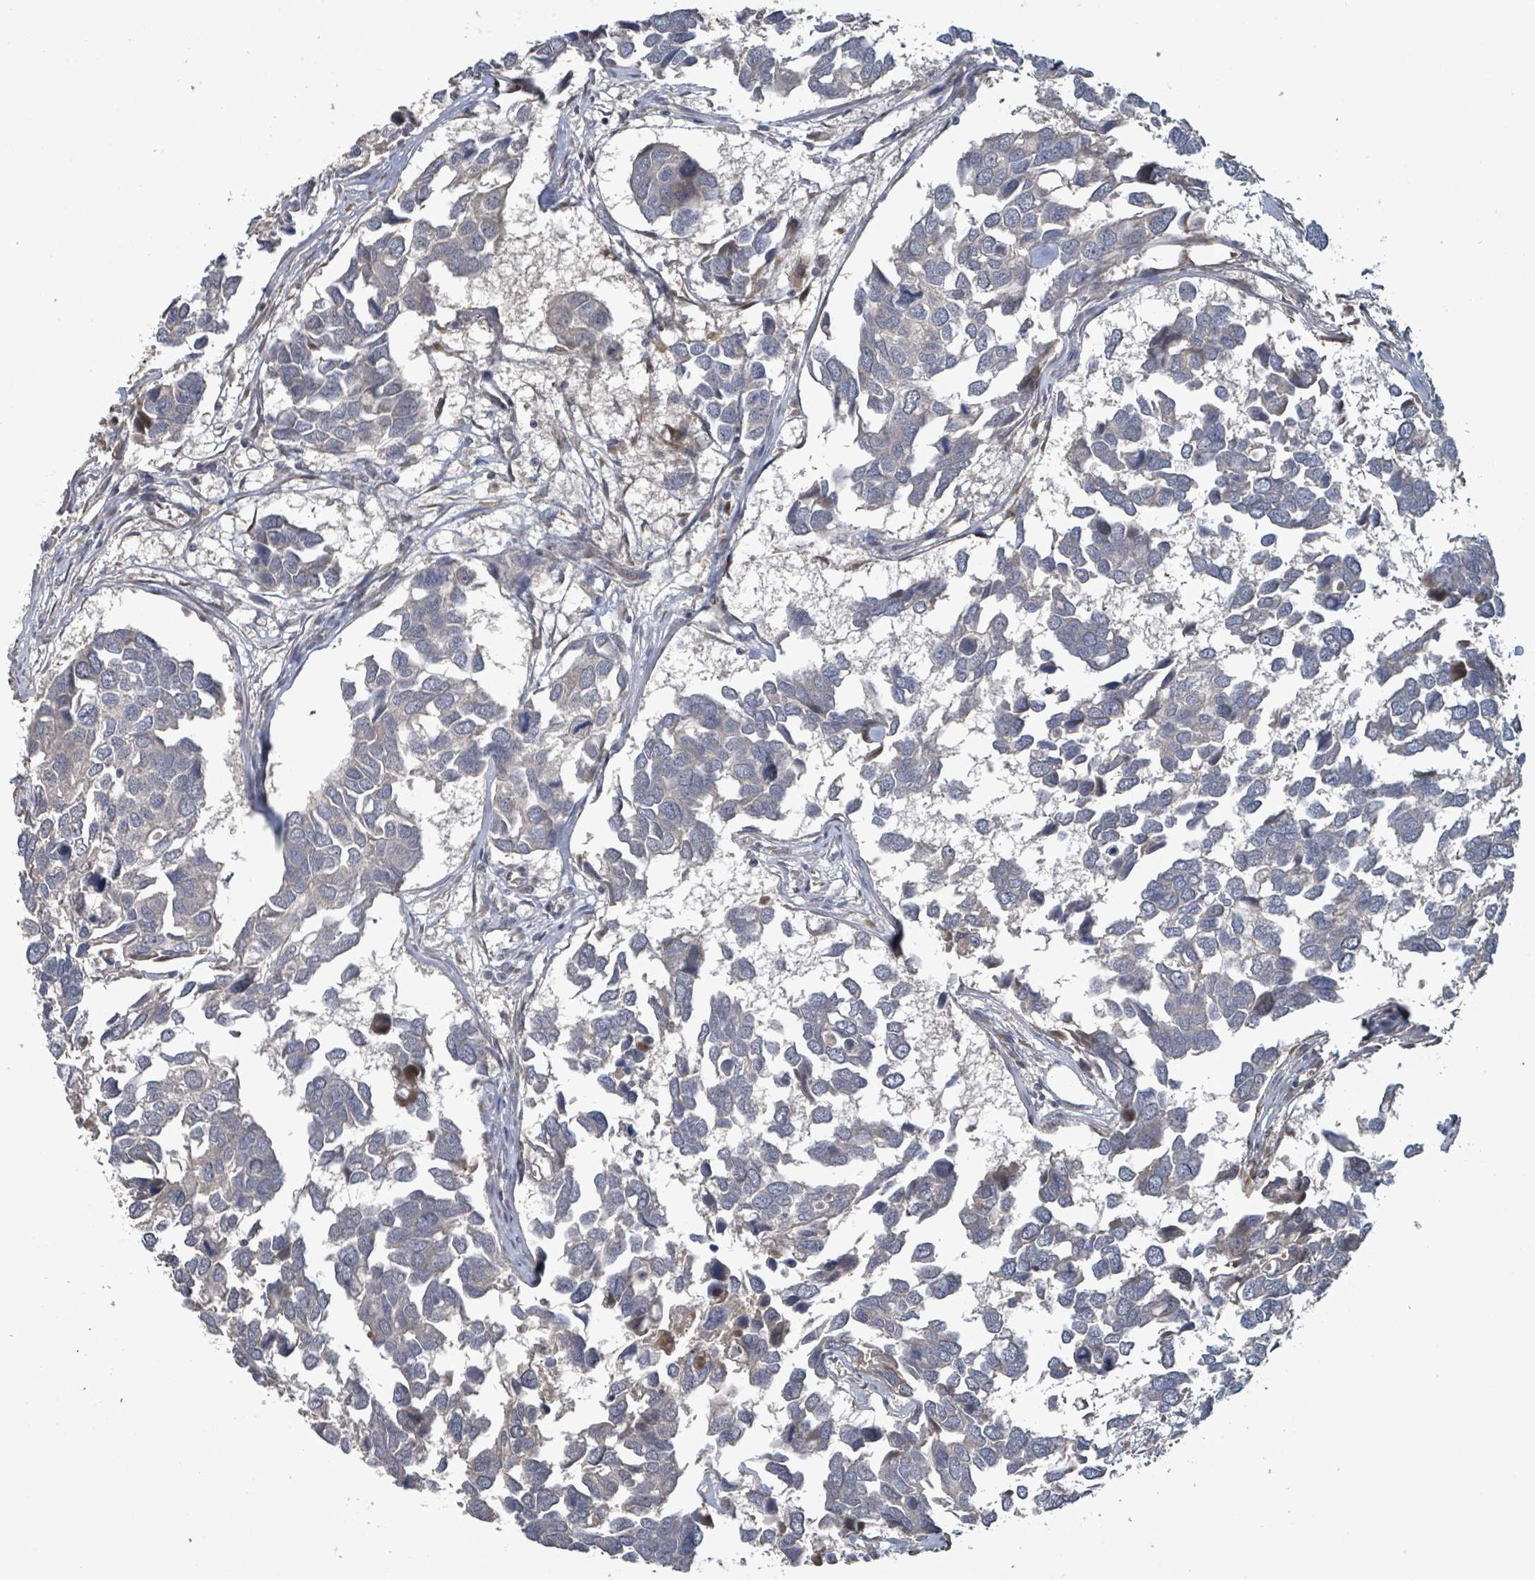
{"staining": {"intensity": "negative", "quantity": "none", "location": "none"}, "tissue": "breast cancer", "cell_type": "Tumor cells", "image_type": "cancer", "snomed": [{"axis": "morphology", "description": "Duct carcinoma"}, {"axis": "topography", "description": "Breast"}], "caption": "Photomicrograph shows no significant protein expression in tumor cells of breast cancer (intraductal carcinoma).", "gene": "ITGA11", "patient": {"sex": "female", "age": 83}}